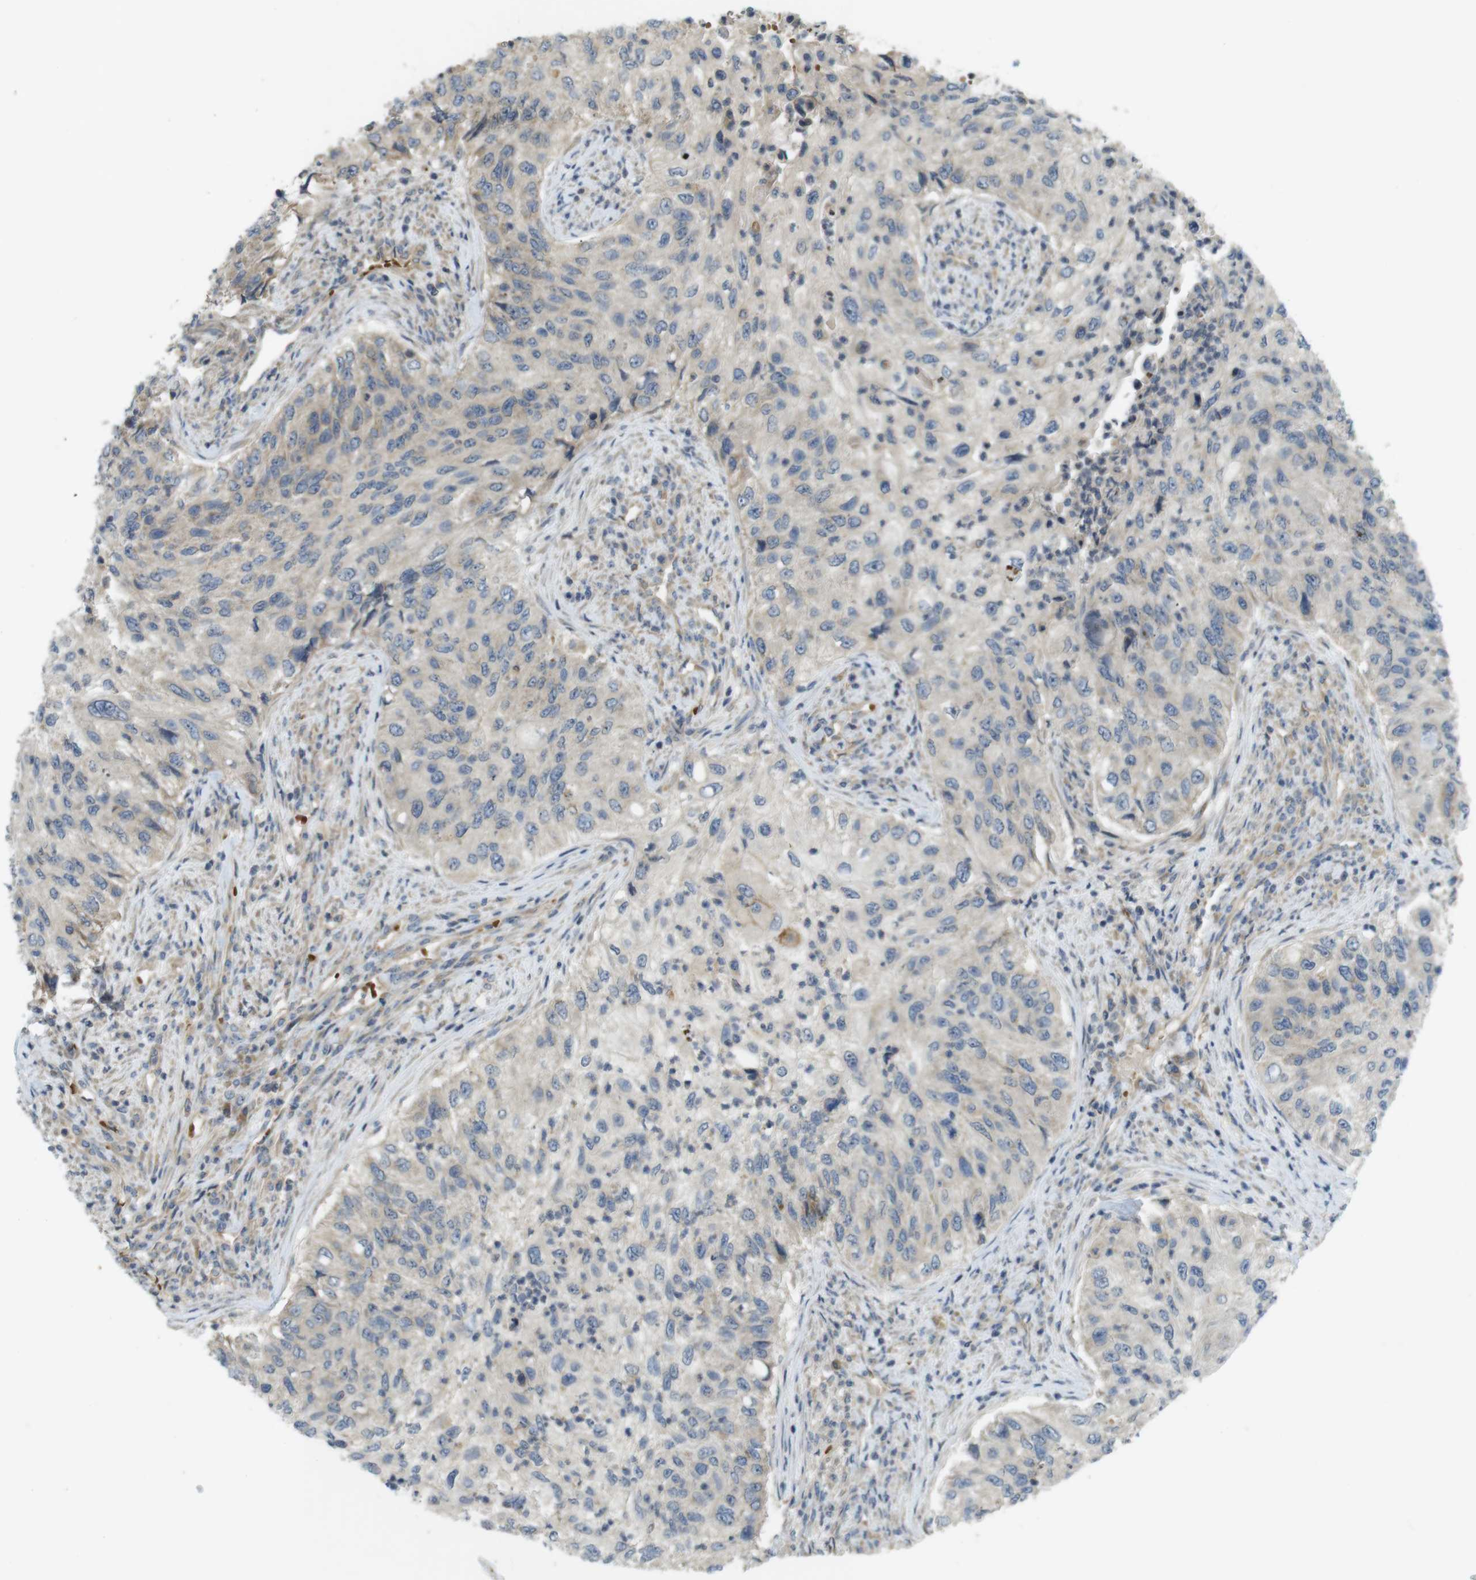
{"staining": {"intensity": "weak", "quantity": "<25%", "location": "cytoplasmic/membranous"}, "tissue": "urothelial cancer", "cell_type": "Tumor cells", "image_type": "cancer", "snomed": [{"axis": "morphology", "description": "Urothelial carcinoma, High grade"}, {"axis": "topography", "description": "Urinary bladder"}], "caption": "This is an immunohistochemistry (IHC) photomicrograph of human urothelial carcinoma (high-grade). There is no positivity in tumor cells.", "gene": "CLTC", "patient": {"sex": "female", "age": 60}}